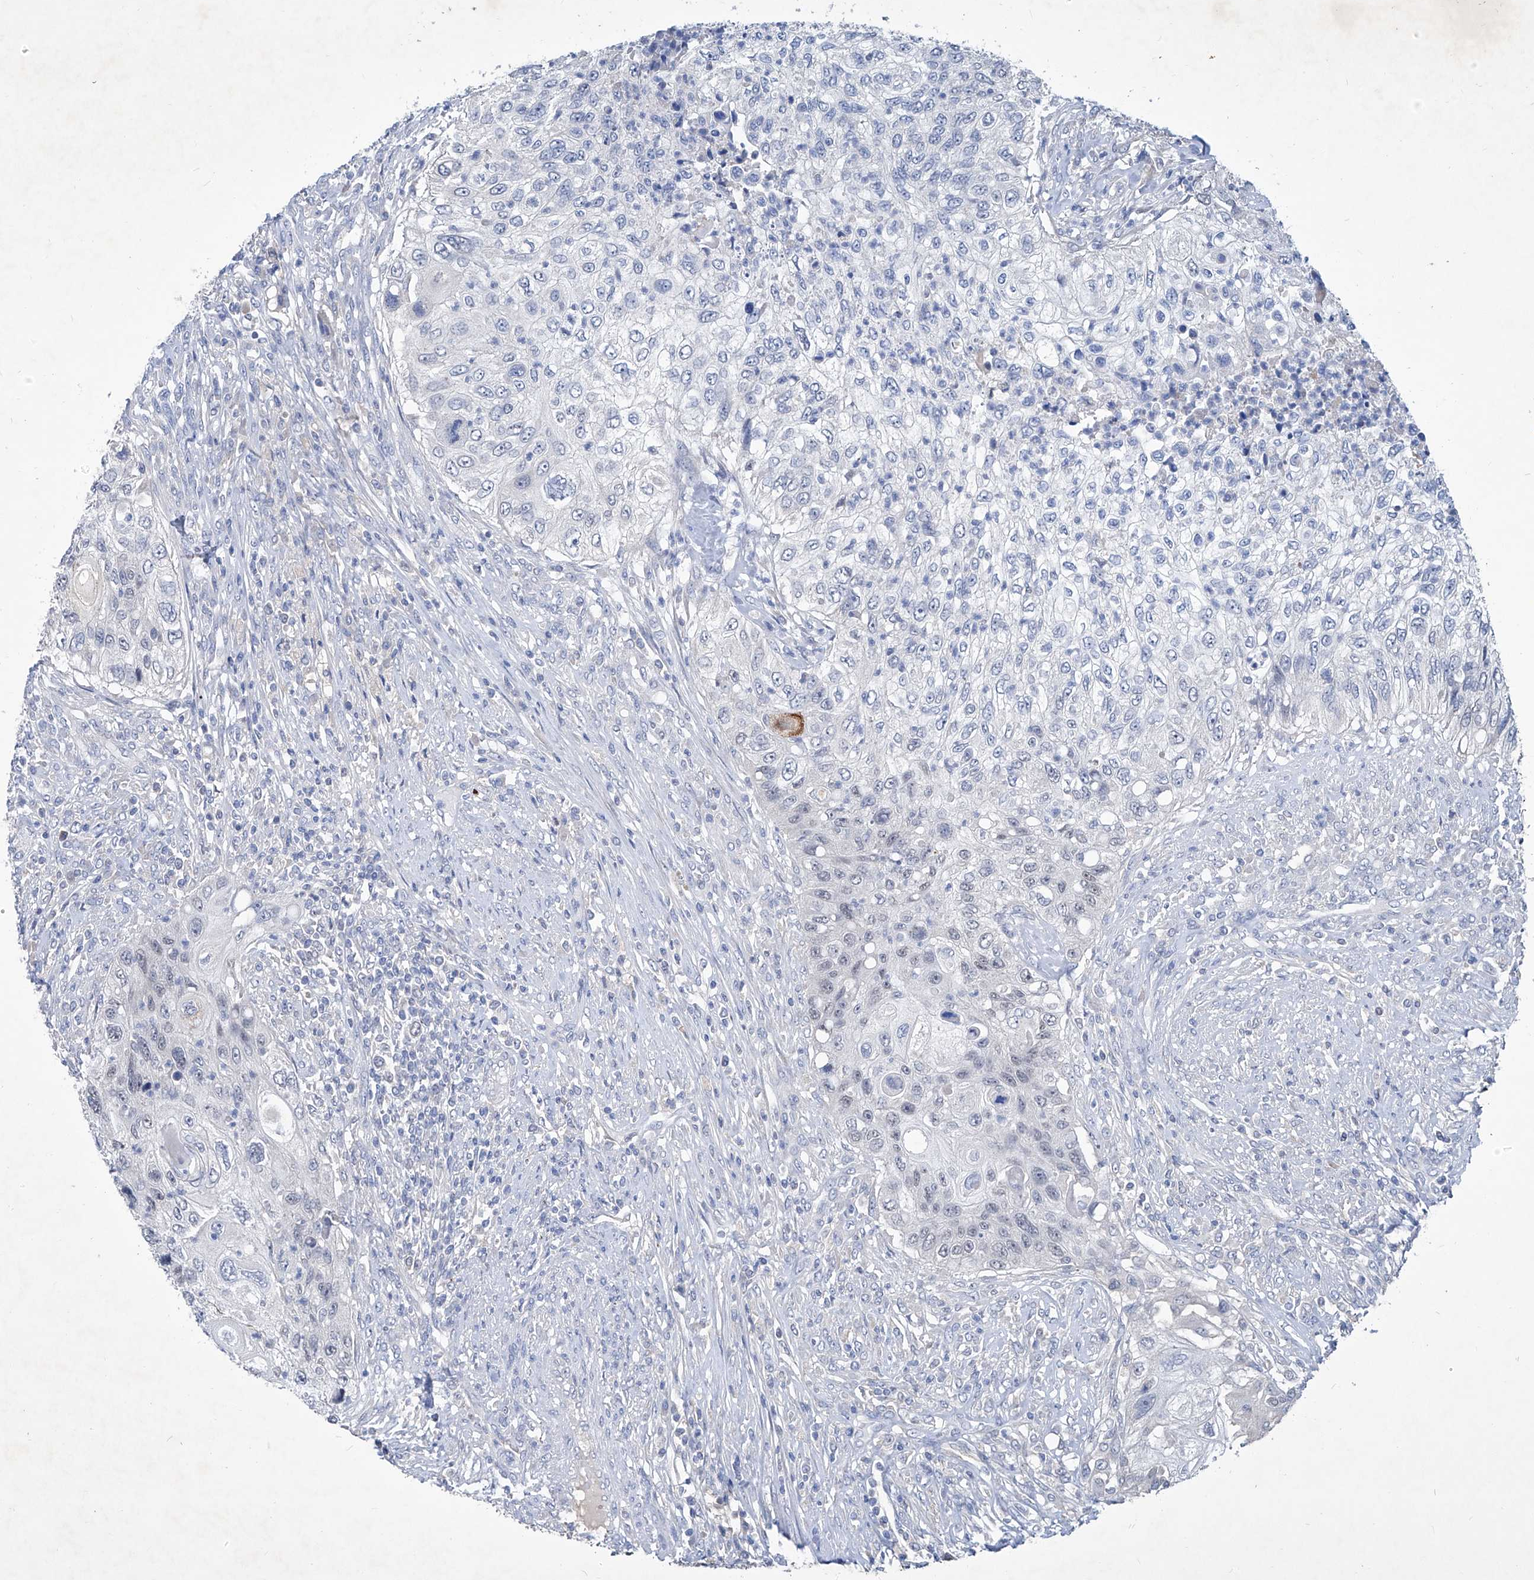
{"staining": {"intensity": "negative", "quantity": "none", "location": "none"}, "tissue": "urothelial cancer", "cell_type": "Tumor cells", "image_type": "cancer", "snomed": [{"axis": "morphology", "description": "Urothelial carcinoma, High grade"}, {"axis": "topography", "description": "Urinary bladder"}], "caption": "Tumor cells show no significant expression in urothelial carcinoma (high-grade). The staining is performed using DAB brown chromogen with nuclei counter-stained in using hematoxylin.", "gene": "KLHL17", "patient": {"sex": "female", "age": 60}}